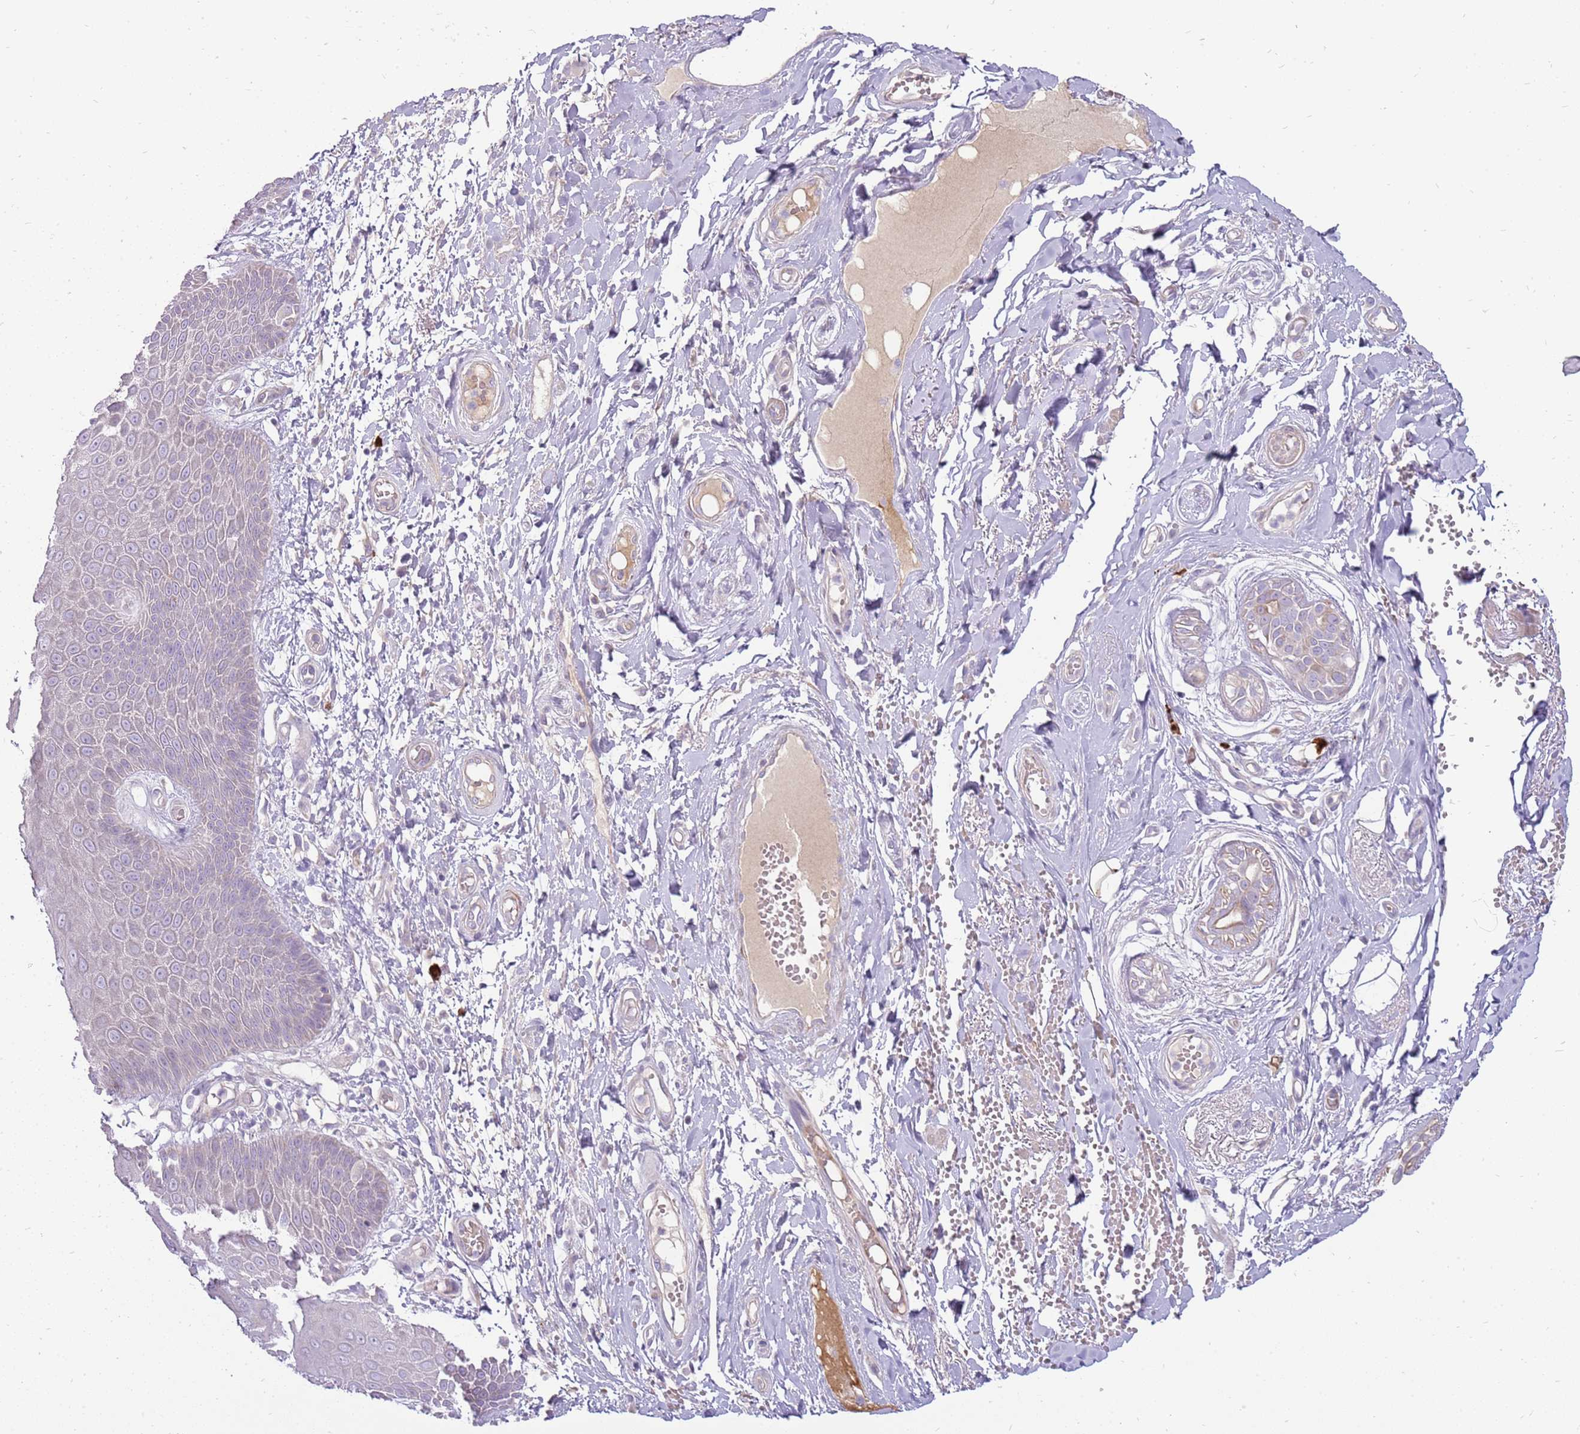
{"staining": {"intensity": "negative", "quantity": "none", "location": "none"}, "tissue": "skin", "cell_type": "Epidermal cells", "image_type": "normal", "snomed": [{"axis": "morphology", "description": "Normal tissue, NOS"}, {"axis": "topography", "description": "Anal"}], "caption": "IHC histopathology image of normal skin stained for a protein (brown), which displays no positivity in epidermal cells. (DAB (3,3'-diaminobenzidine) immunohistochemistry (IHC) with hematoxylin counter stain).", "gene": "MCUB", "patient": {"sex": "male", "age": 78}}